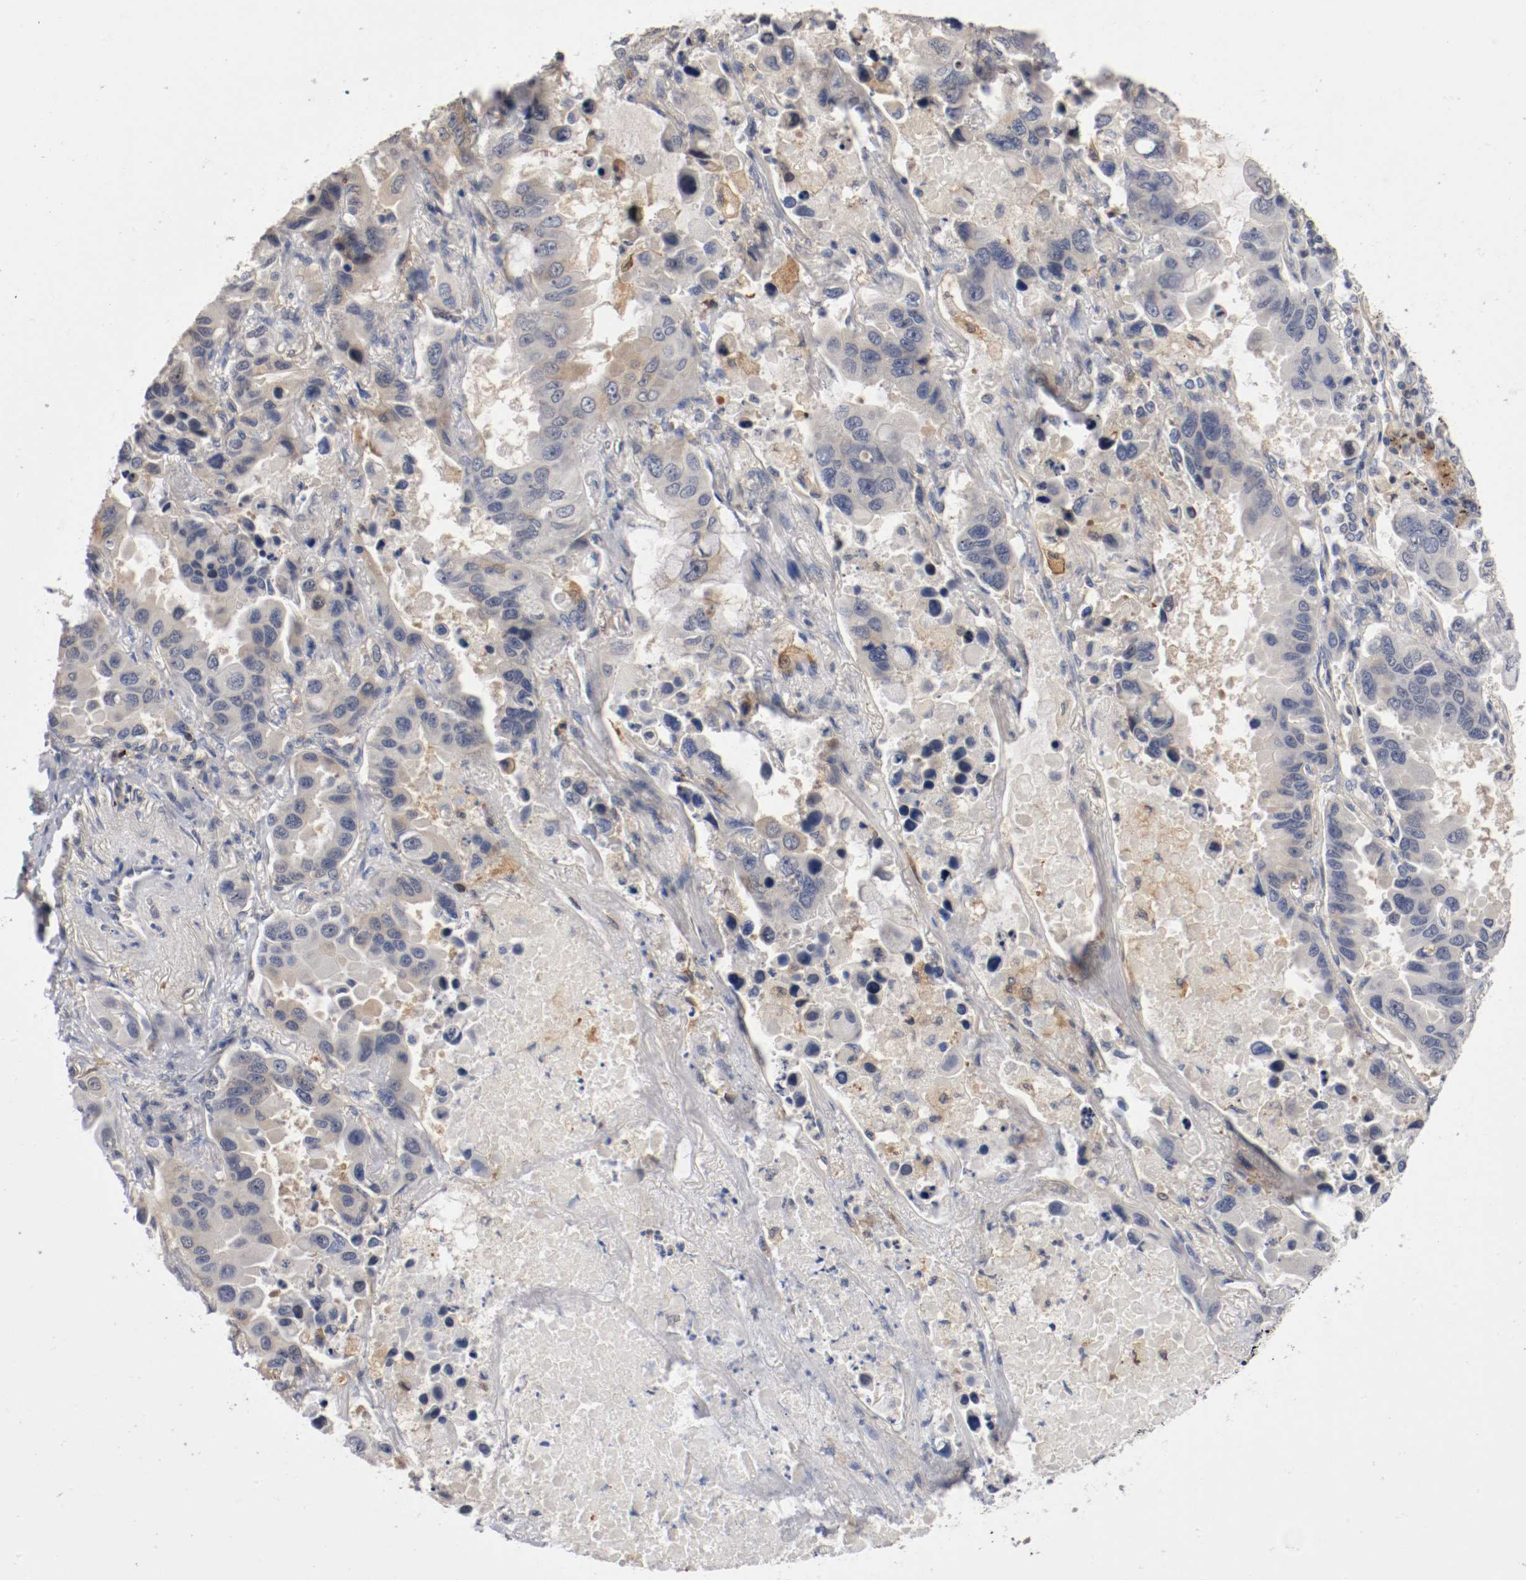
{"staining": {"intensity": "weak", "quantity": "<25%", "location": "cytoplasmic/membranous"}, "tissue": "lung cancer", "cell_type": "Tumor cells", "image_type": "cancer", "snomed": [{"axis": "morphology", "description": "Adenocarcinoma, NOS"}, {"axis": "topography", "description": "Lung"}], "caption": "DAB immunohistochemical staining of human lung cancer (adenocarcinoma) displays no significant expression in tumor cells.", "gene": "RBM23", "patient": {"sex": "male", "age": 64}}